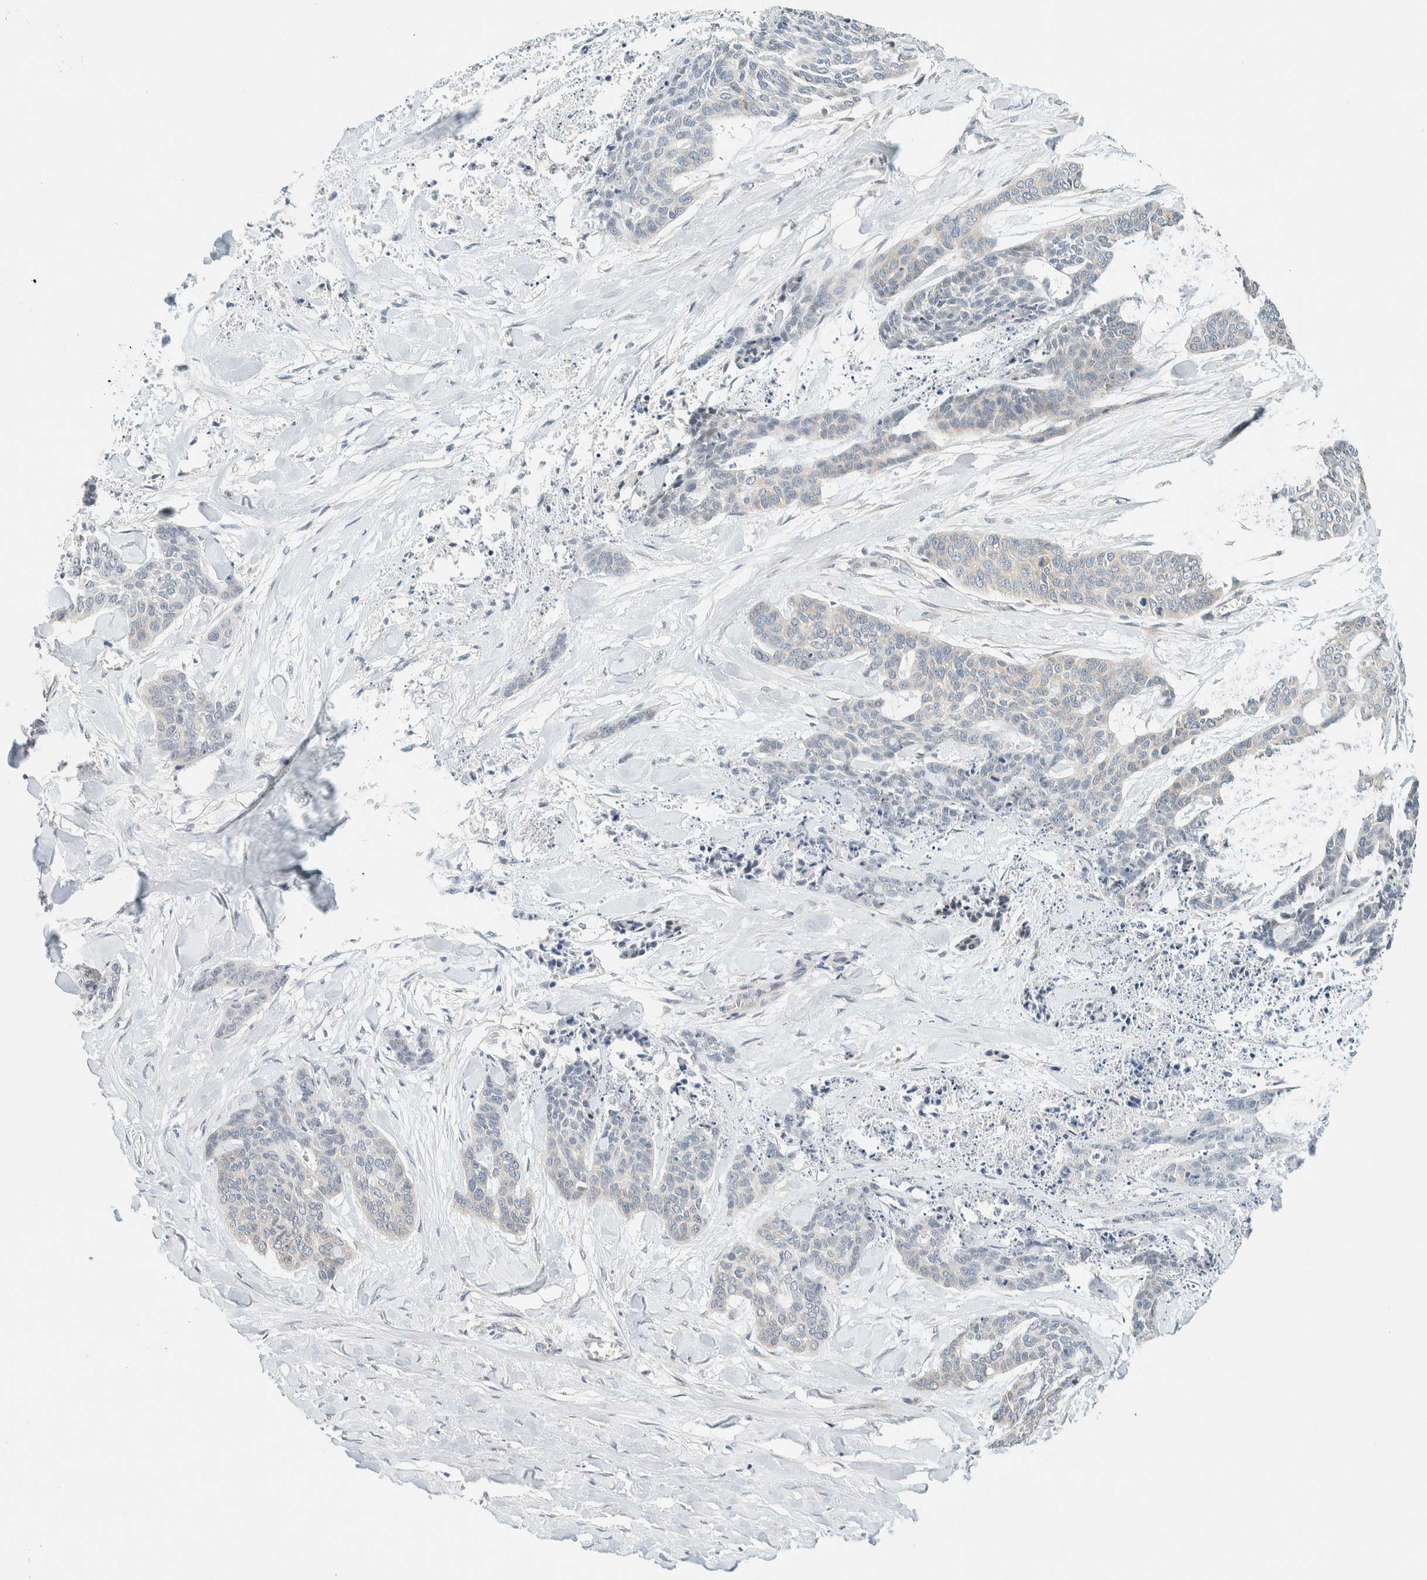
{"staining": {"intensity": "negative", "quantity": "none", "location": "none"}, "tissue": "skin cancer", "cell_type": "Tumor cells", "image_type": "cancer", "snomed": [{"axis": "morphology", "description": "Basal cell carcinoma"}, {"axis": "topography", "description": "Skin"}], "caption": "High magnification brightfield microscopy of skin cancer (basal cell carcinoma) stained with DAB (brown) and counterstained with hematoxylin (blue): tumor cells show no significant staining. The staining is performed using DAB (3,3'-diaminobenzidine) brown chromogen with nuclei counter-stained in using hematoxylin.", "gene": "SUMF2", "patient": {"sex": "female", "age": 64}}